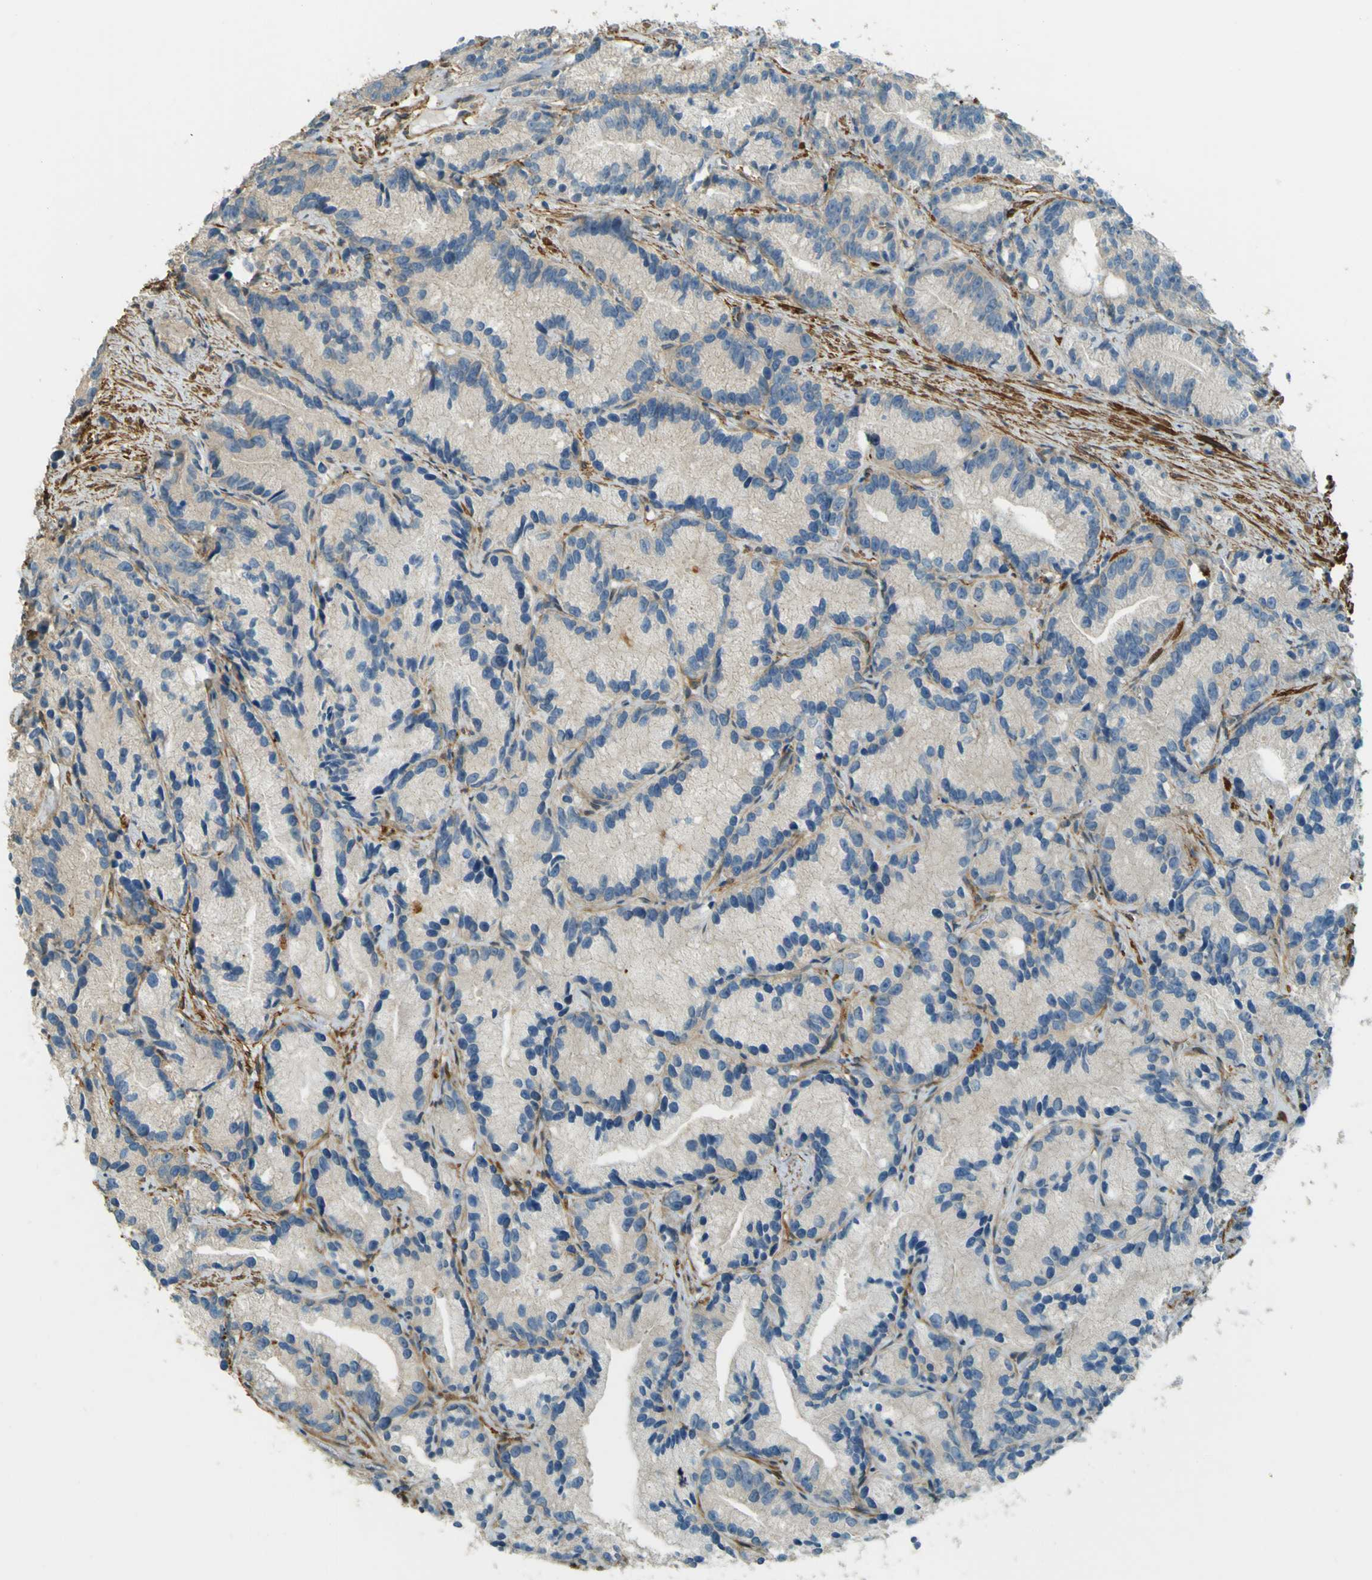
{"staining": {"intensity": "negative", "quantity": "none", "location": "none"}, "tissue": "prostate cancer", "cell_type": "Tumor cells", "image_type": "cancer", "snomed": [{"axis": "morphology", "description": "Adenocarcinoma, Low grade"}, {"axis": "topography", "description": "Prostate"}], "caption": "Tumor cells are negative for protein expression in human prostate adenocarcinoma (low-grade).", "gene": "NEXN", "patient": {"sex": "male", "age": 89}}